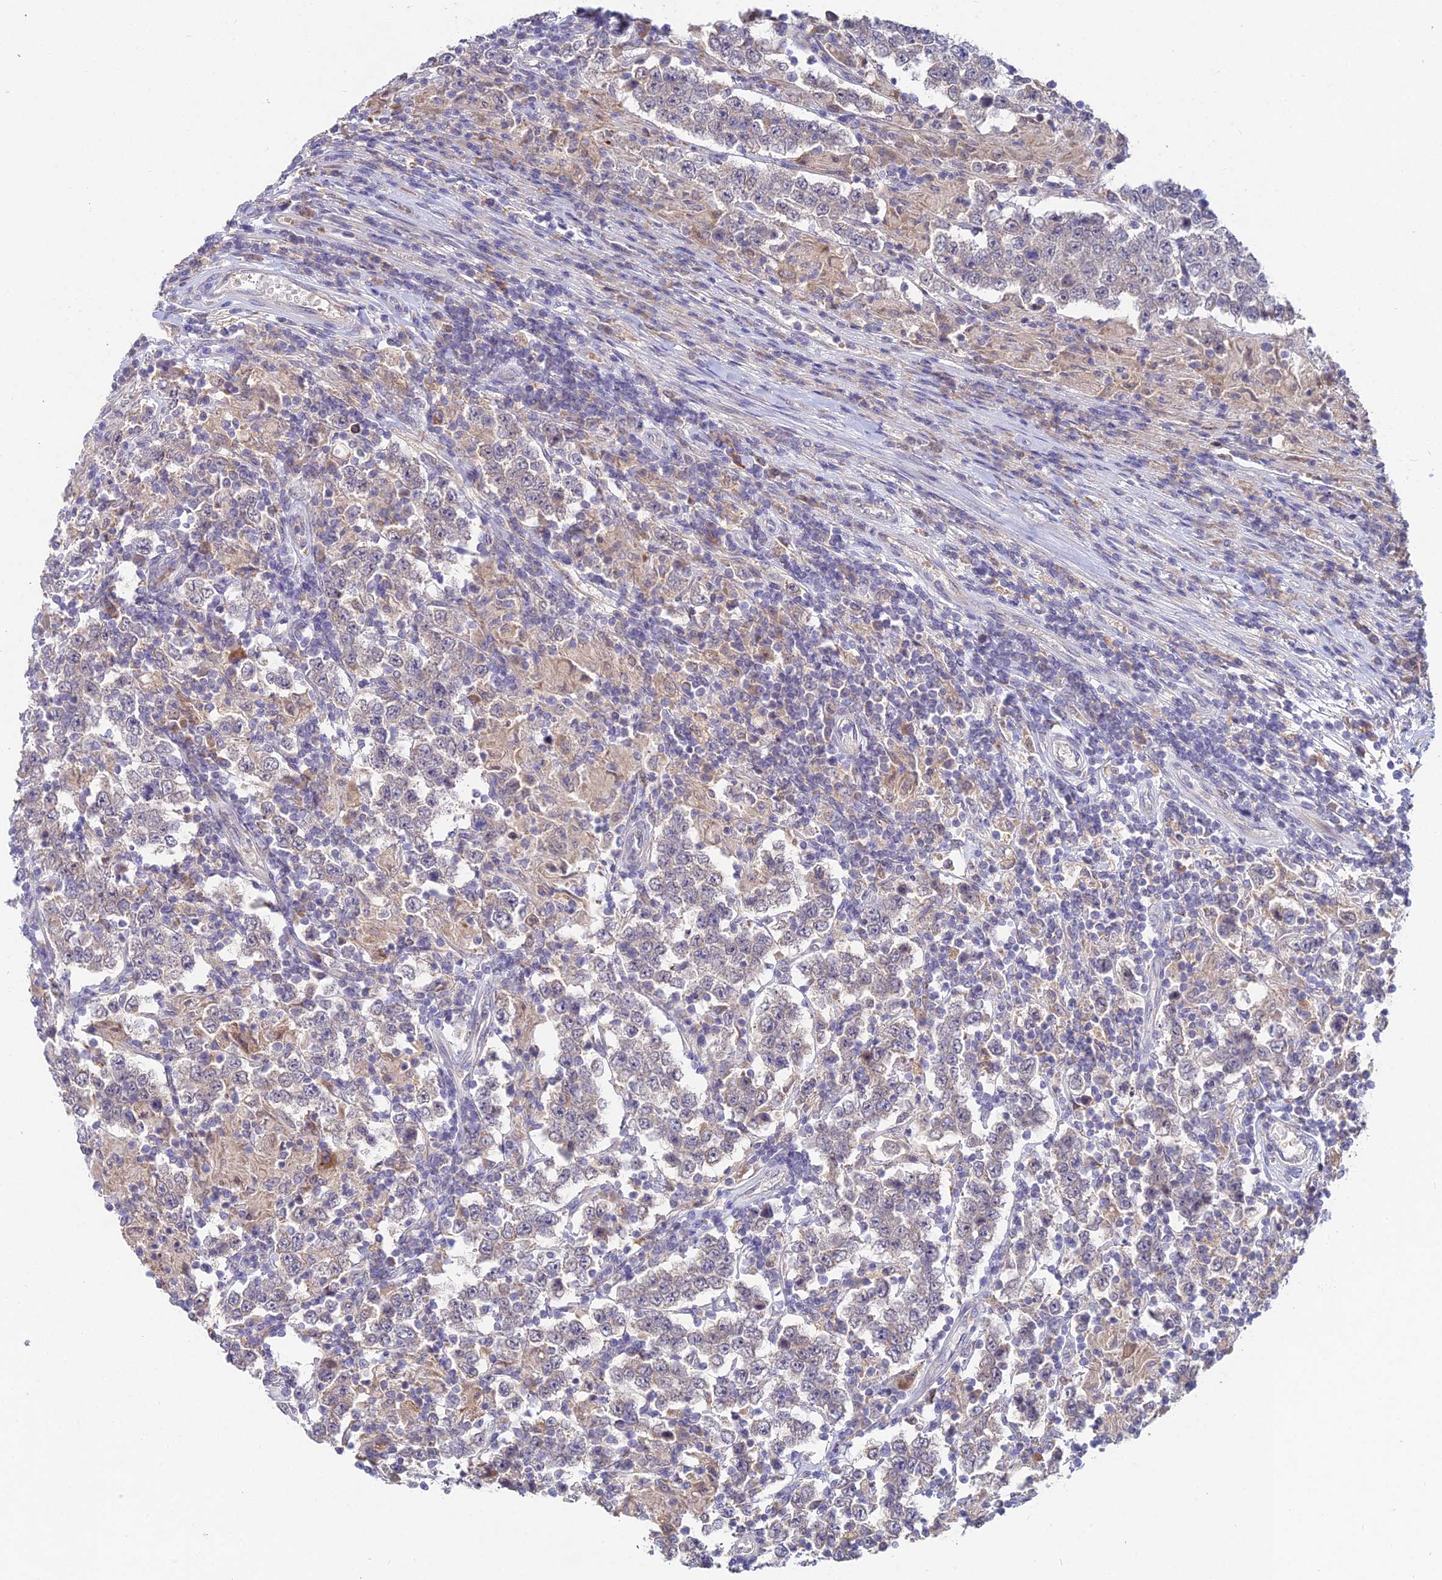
{"staining": {"intensity": "negative", "quantity": "none", "location": "none"}, "tissue": "testis cancer", "cell_type": "Tumor cells", "image_type": "cancer", "snomed": [{"axis": "morphology", "description": "Normal tissue, NOS"}, {"axis": "morphology", "description": "Urothelial carcinoma, High grade"}, {"axis": "morphology", "description": "Seminoma, NOS"}, {"axis": "morphology", "description": "Carcinoma, Embryonal, NOS"}, {"axis": "topography", "description": "Urinary bladder"}, {"axis": "topography", "description": "Testis"}], "caption": "The image reveals no staining of tumor cells in testis cancer.", "gene": "WDR43", "patient": {"sex": "male", "age": 41}}